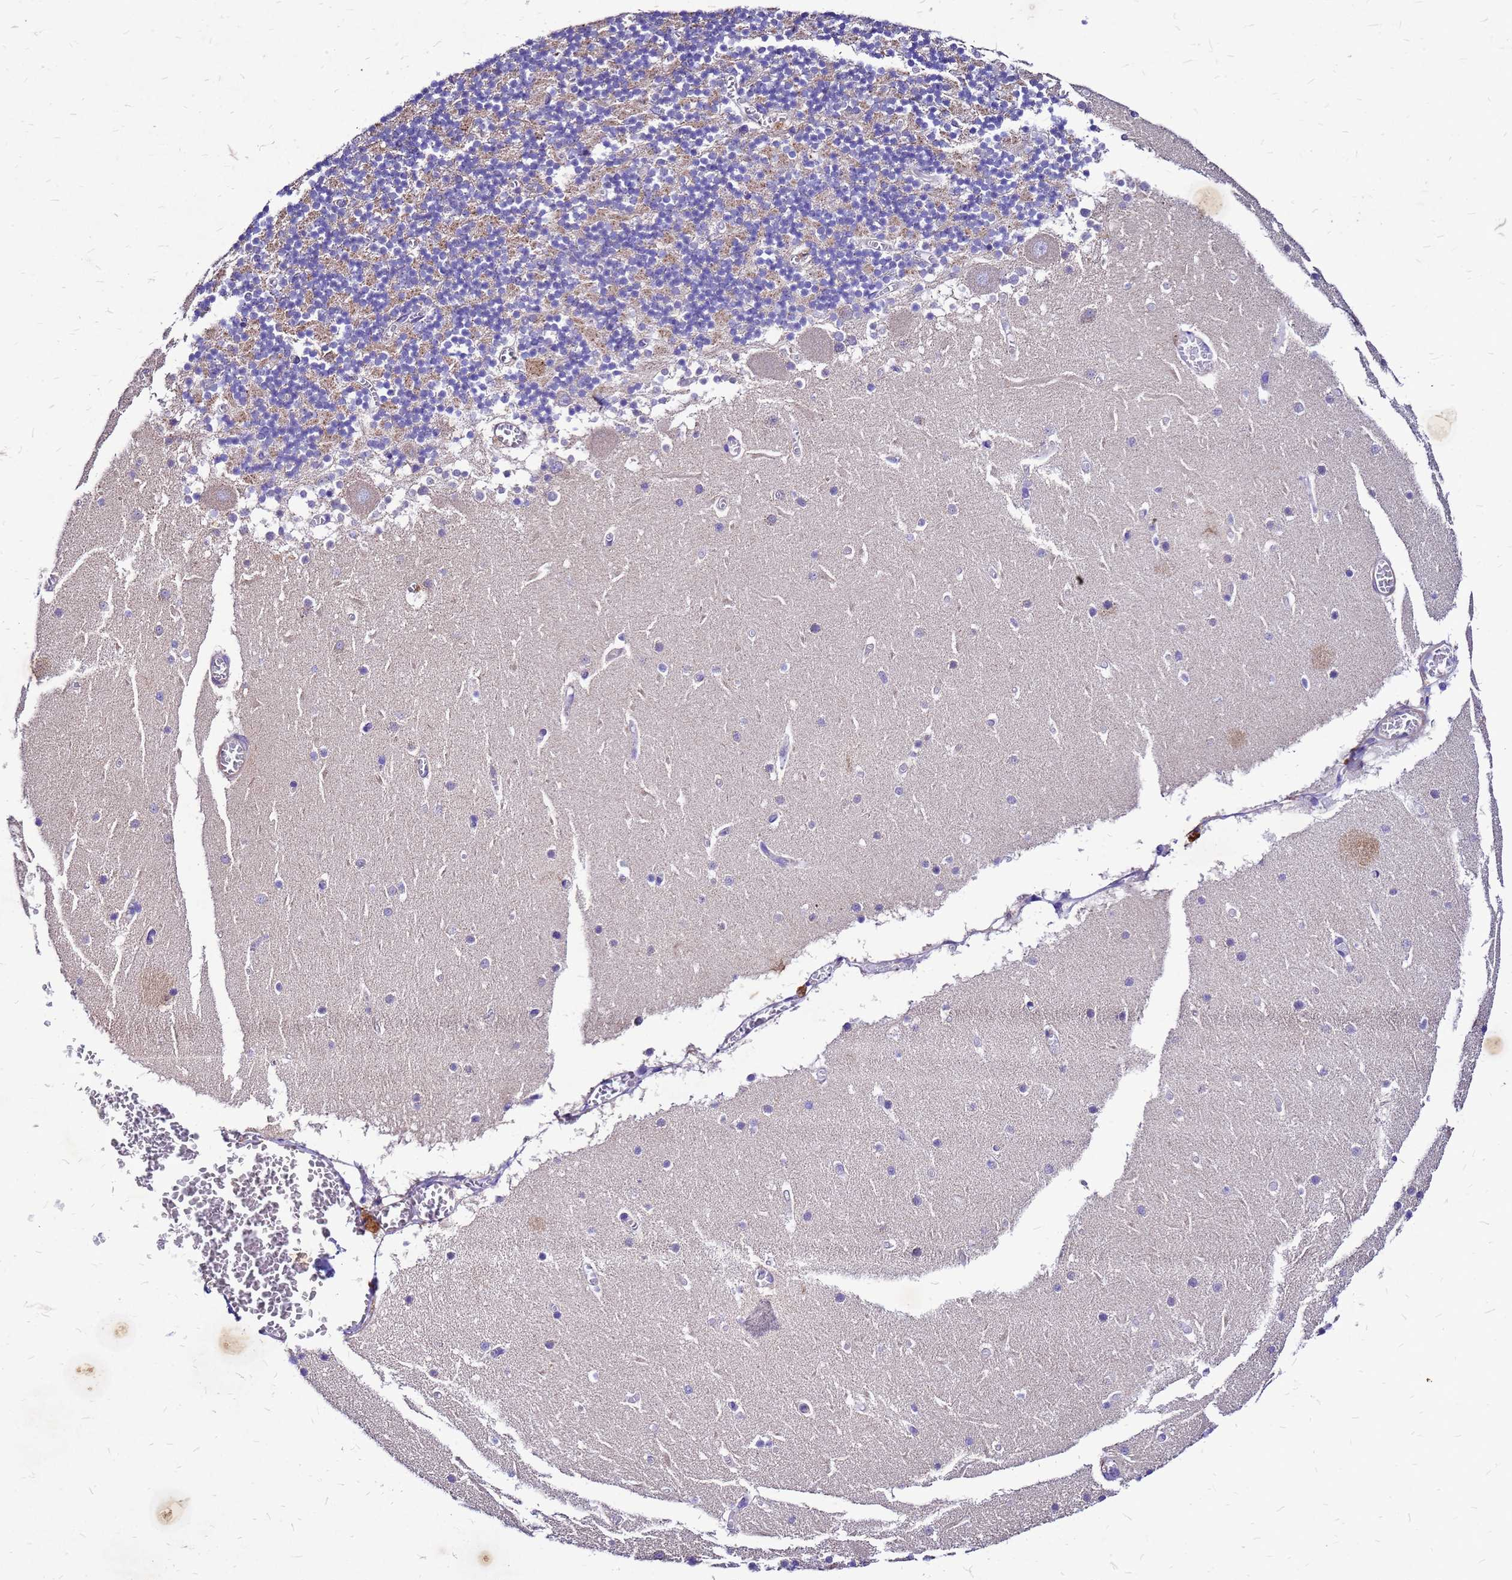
{"staining": {"intensity": "weak", "quantity": "<25%", "location": "cytoplasmic/membranous"}, "tissue": "cerebellum", "cell_type": "Cells in granular layer", "image_type": "normal", "snomed": [{"axis": "morphology", "description": "Normal tissue, NOS"}, {"axis": "topography", "description": "Cerebellum"}], "caption": "DAB (3,3'-diaminobenzidine) immunohistochemical staining of benign cerebellum shows no significant positivity in cells in granular layer.", "gene": "DUSP23", "patient": {"sex": "female", "age": 28}}